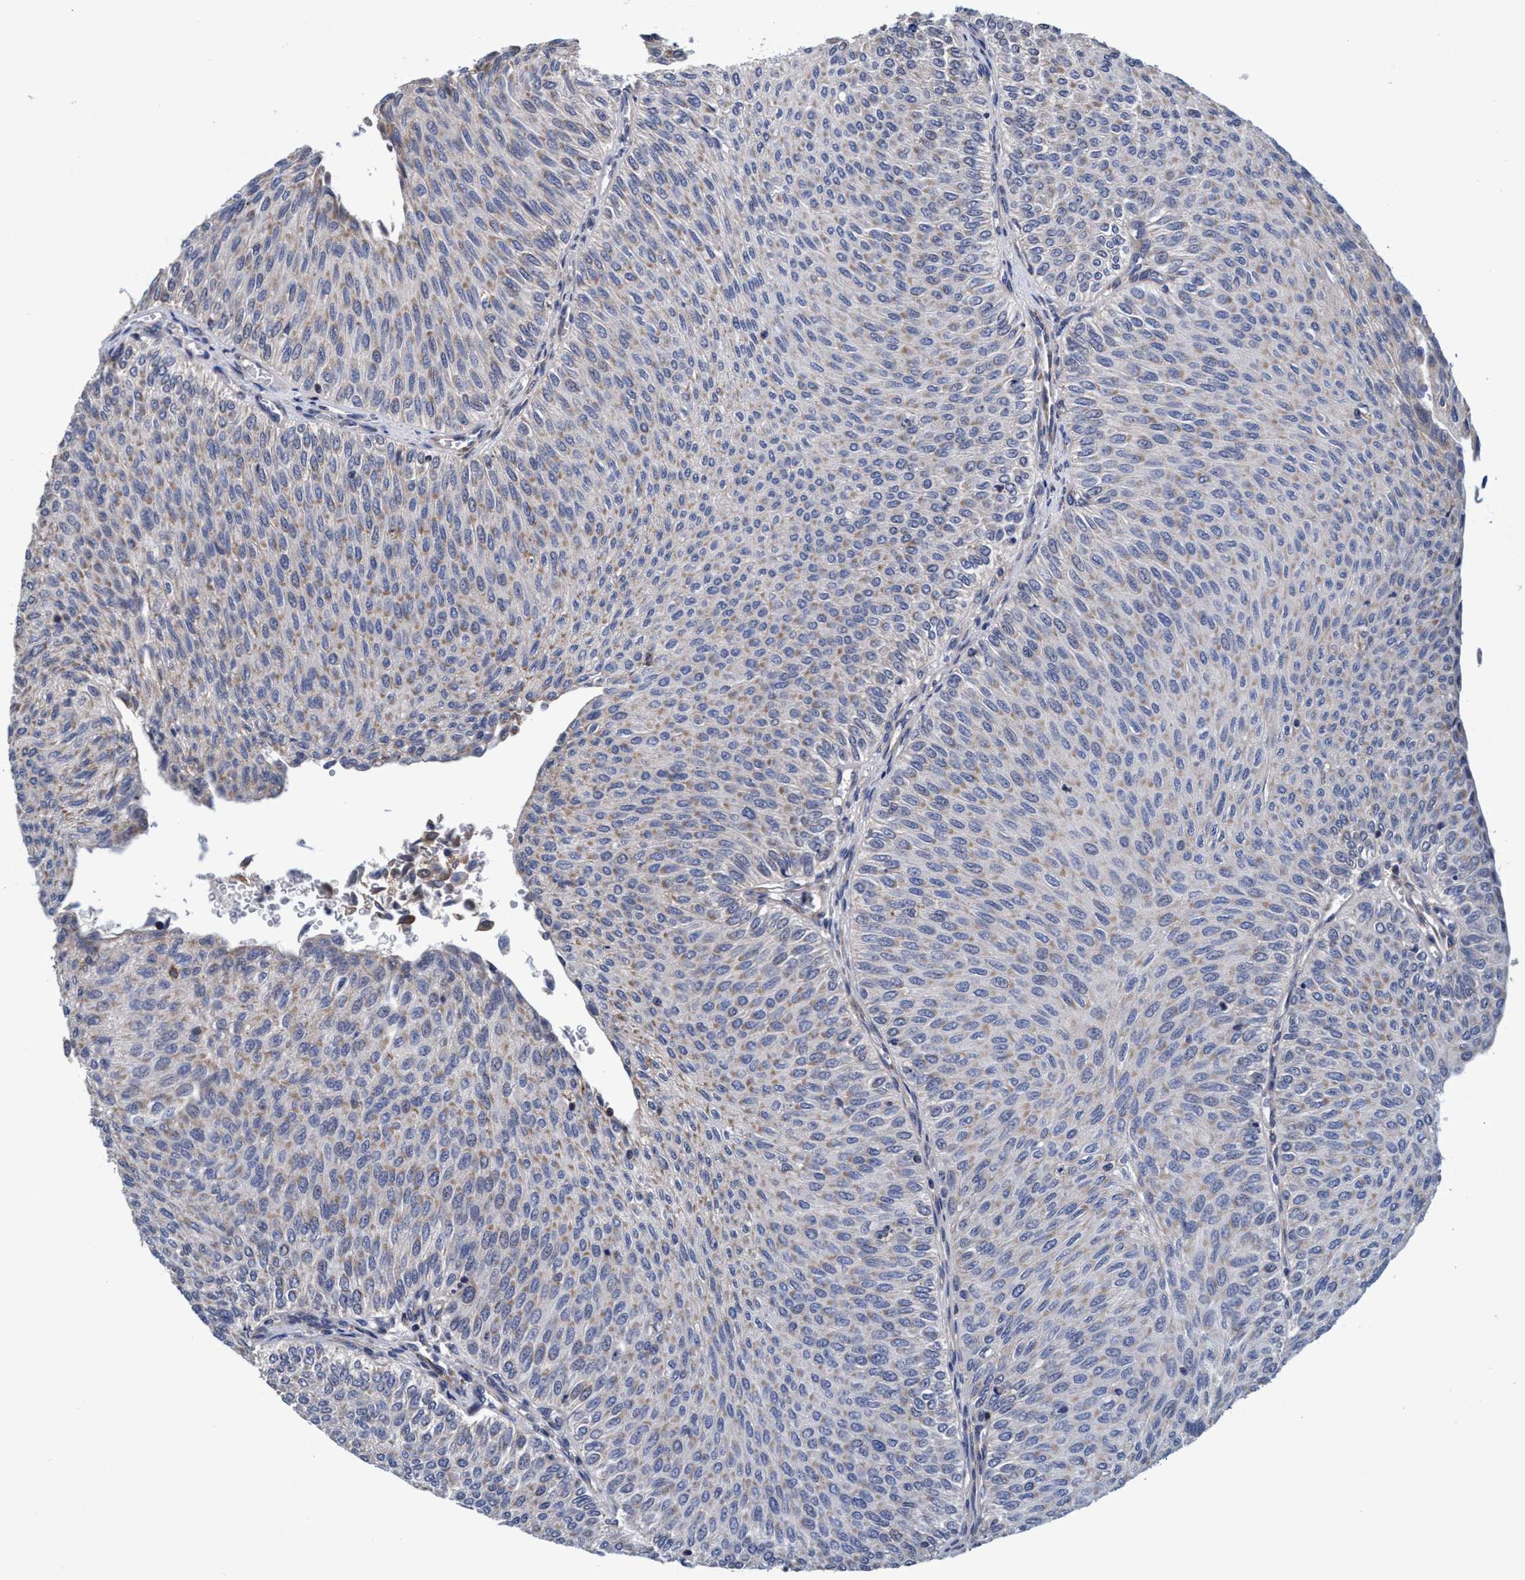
{"staining": {"intensity": "weak", "quantity": "25%-75%", "location": "cytoplasmic/membranous"}, "tissue": "urothelial cancer", "cell_type": "Tumor cells", "image_type": "cancer", "snomed": [{"axis": "morphology", "description": "Urothelial carcinoma, Low grade"}, {"axis": "topography", "description": "Urinary bladder"}], "caption": "Protein expression analysis of human urothelial cancer reveals weak cytoplasmic/membranous staining in approximately 25%-75% of tumor cells.", "gene": "CALCOCO2", "patient": {"sex": "male", "age": 78}}